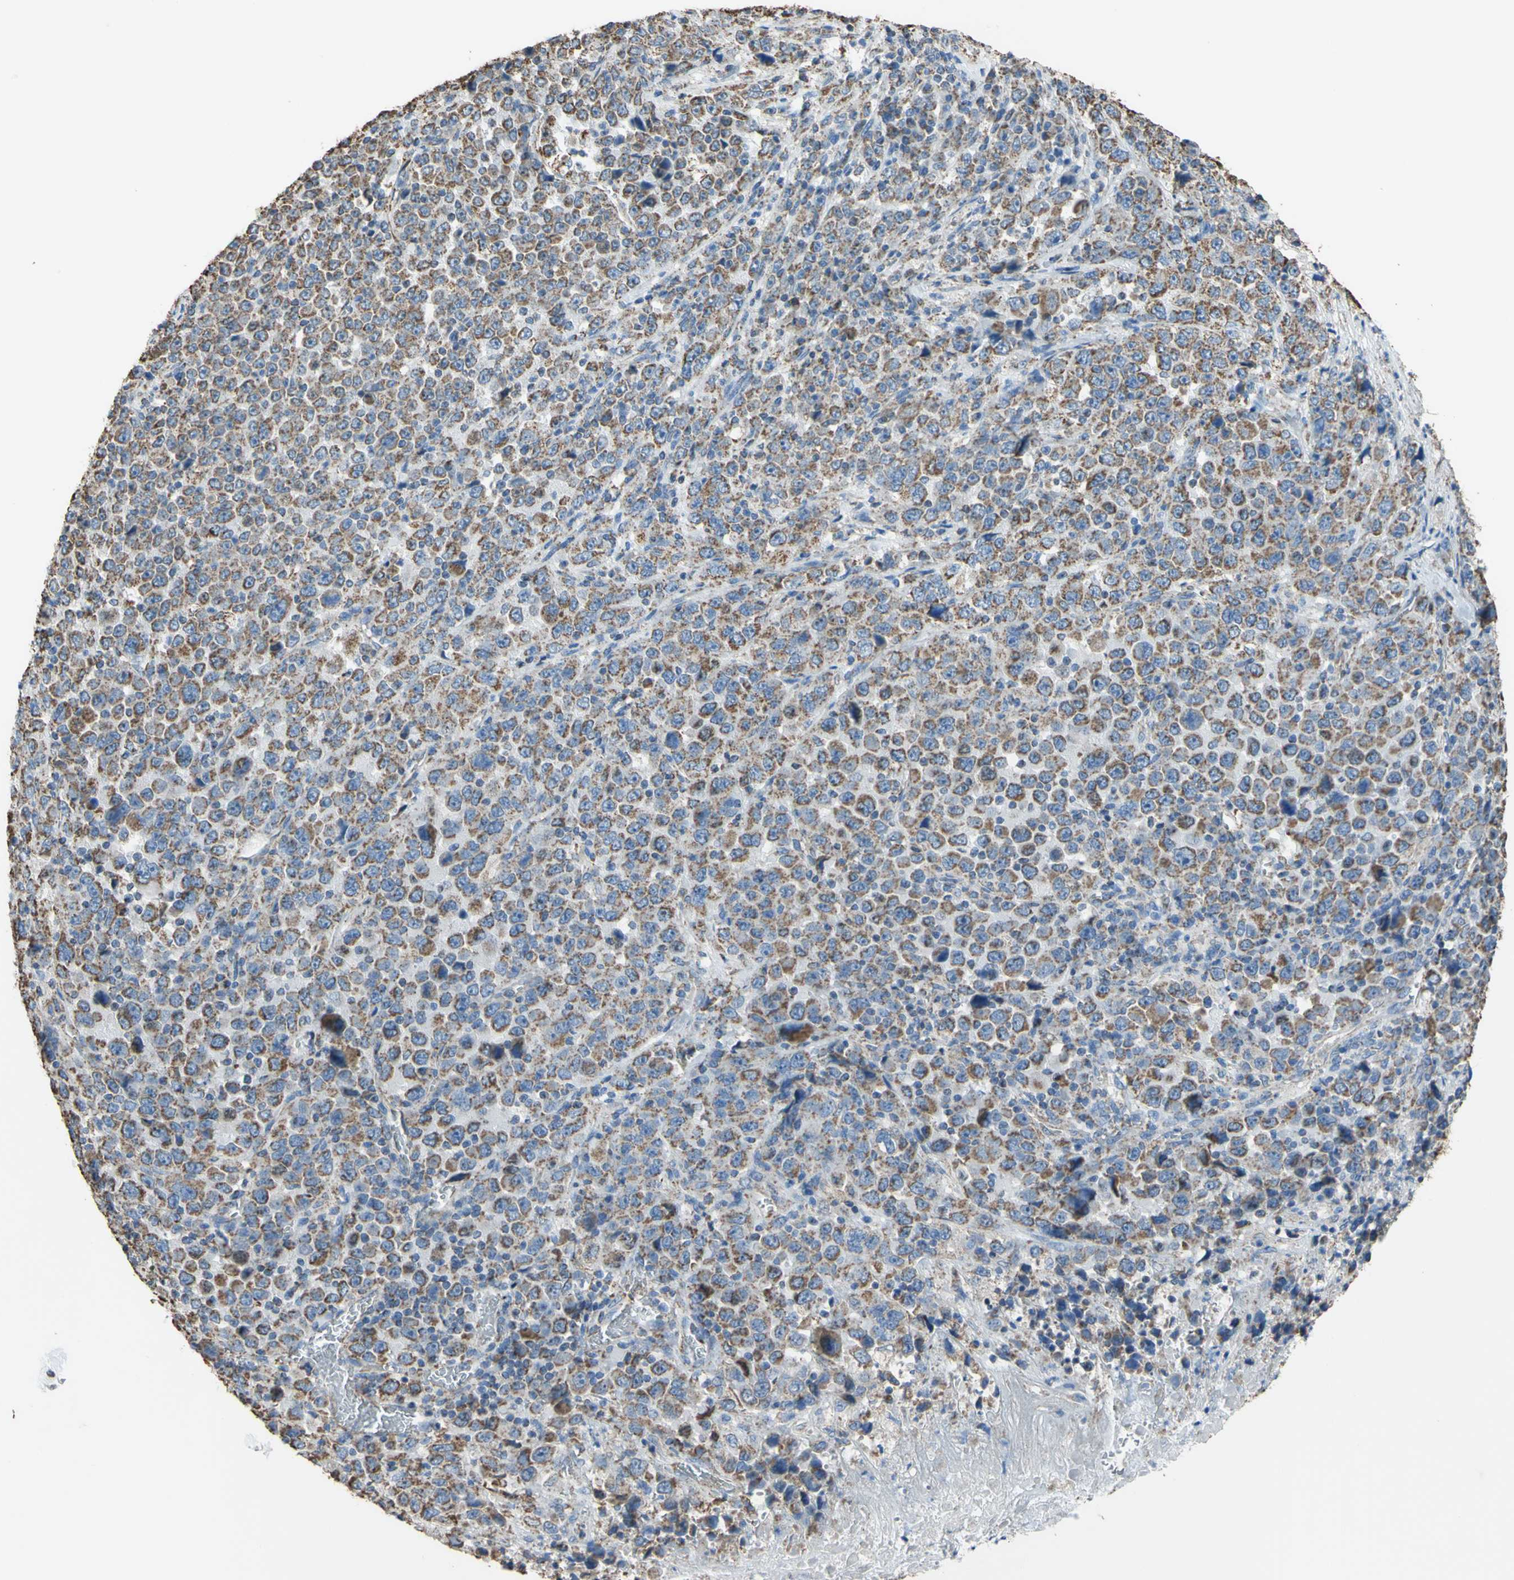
{"staining": {"intensity": "moderate", "quantity": "25%-75%", "location": "cytoplasmic/membranous"}, "tissue": "stomach cancer", "cell_type": "Tumor cells", "image_type": "cancer", "snomed": [{"axis": "morphology", "description": "Normal tissue, NOS"}, {"axis": "morphology", "description": "Adenocarcinoma, NOS"}, {"axis": "topography", "description": "Stomach, upper"}, {"axis": "topography", "description": "Stomach"}], "caption": "This is a micrograph of IHC staining of stomach cancer, which shows moderate expression in the cytoplasmic/membranous of tumor cells.", "gene": "CMKLR2", "patient": {"sex": "male", "age": 59}}